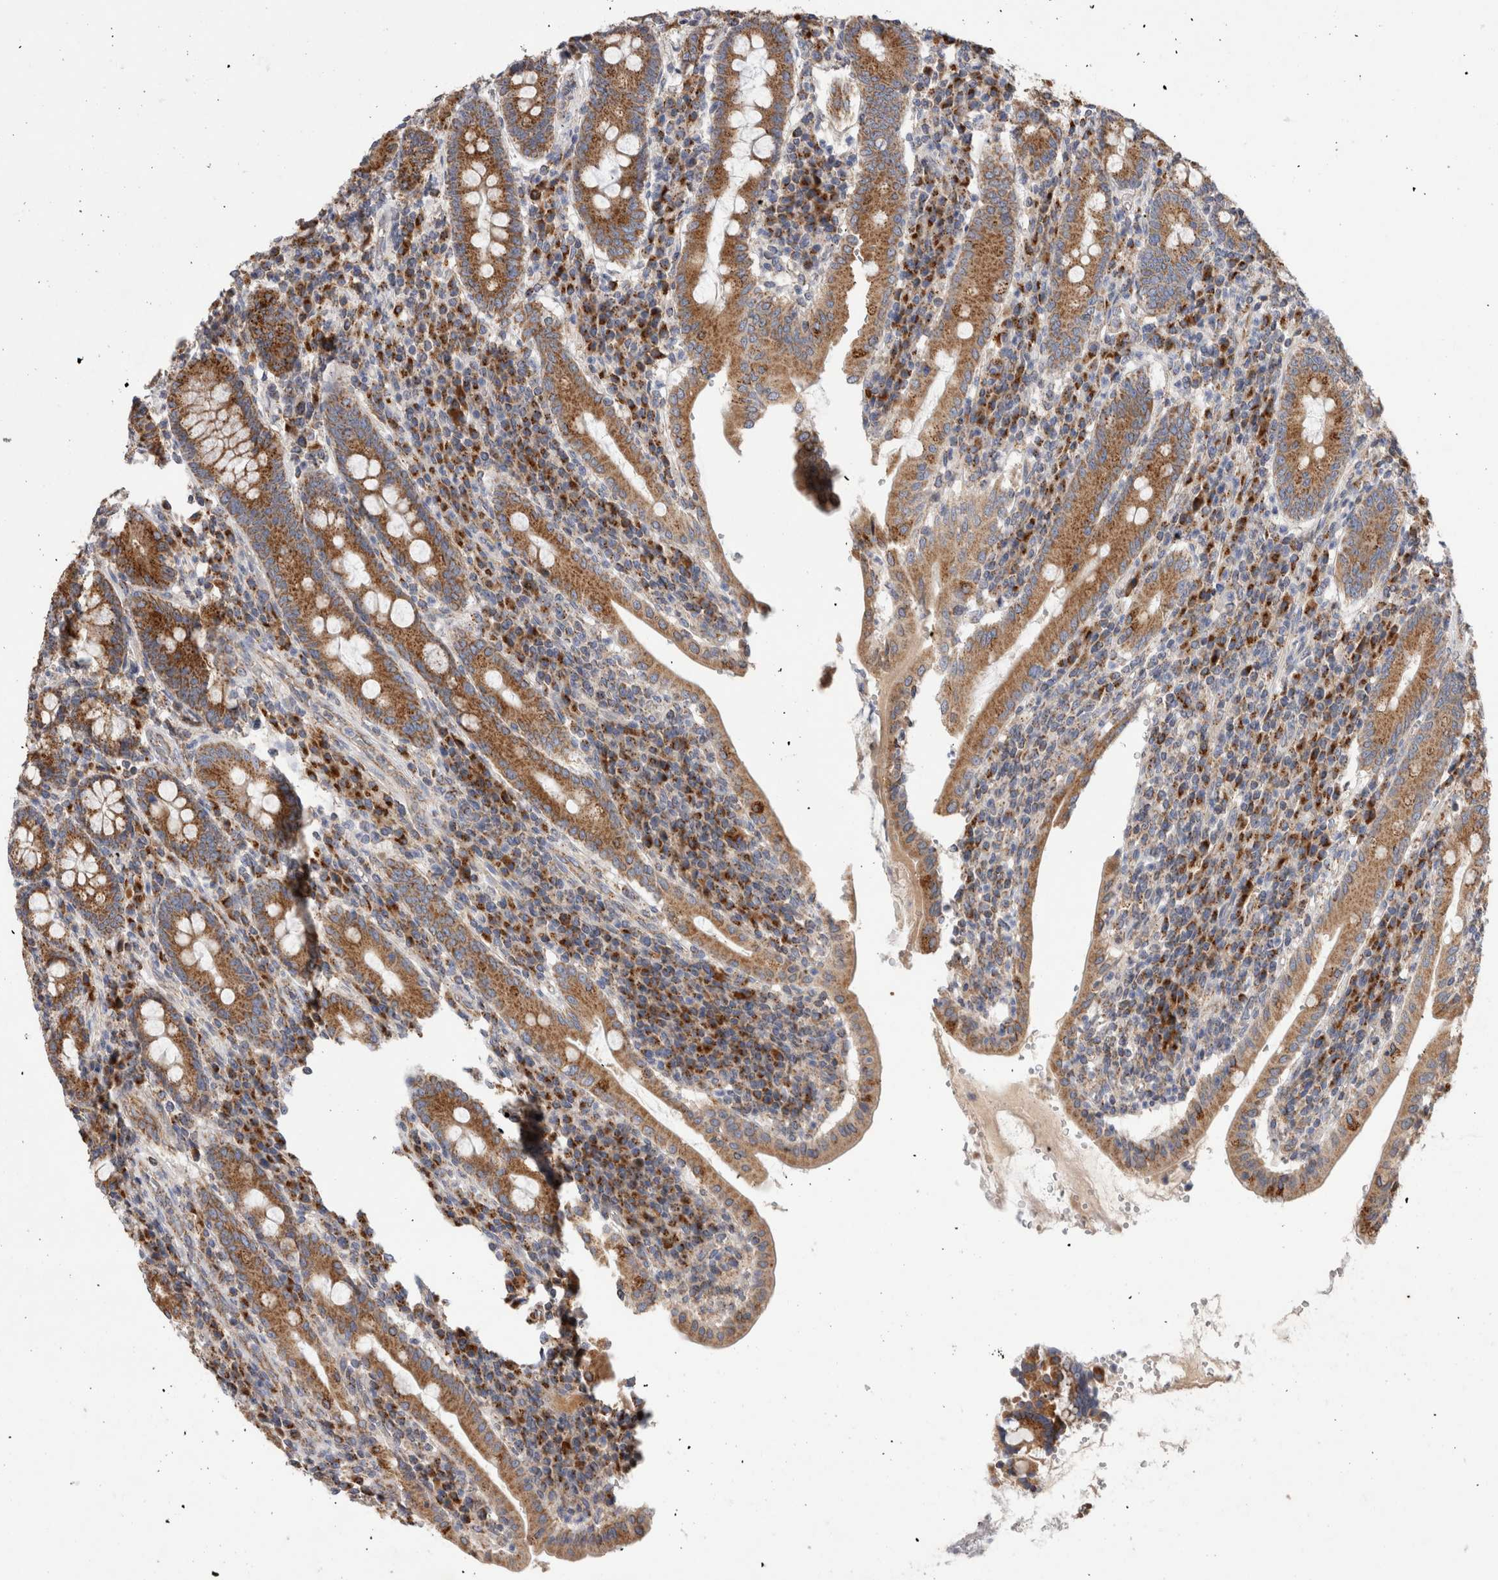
{"staining": {"intensity": "strong", "quantity": ">75%", "location": "cytoplasmic/membranous"}, "tissue": "duodenum", "cell_type": "Glandular cells", "image_type": "normal", "snomed": [{"axis": "morphology", "description": "Normal tissue, NOS"}, {"axis": "morphology", "description": "Adenocarcinoma, NOS"}, {"axis": "topography", "description": "Pancreas"}, {"axis": "topography", "description": "Duodenum"}], "caption": "A micrograph of human duodenum stained for a protein reveals strong cytoplasmic/membranous brown staining in glandular cells. The staining was performed using DAB (3,3'-diaminobenzidine), with brown indicating positive protein expression. Nuclei are stained blue with hematoxylin.", "gene": "IARS2", "patient": {"sex": "male", "age": 50}}